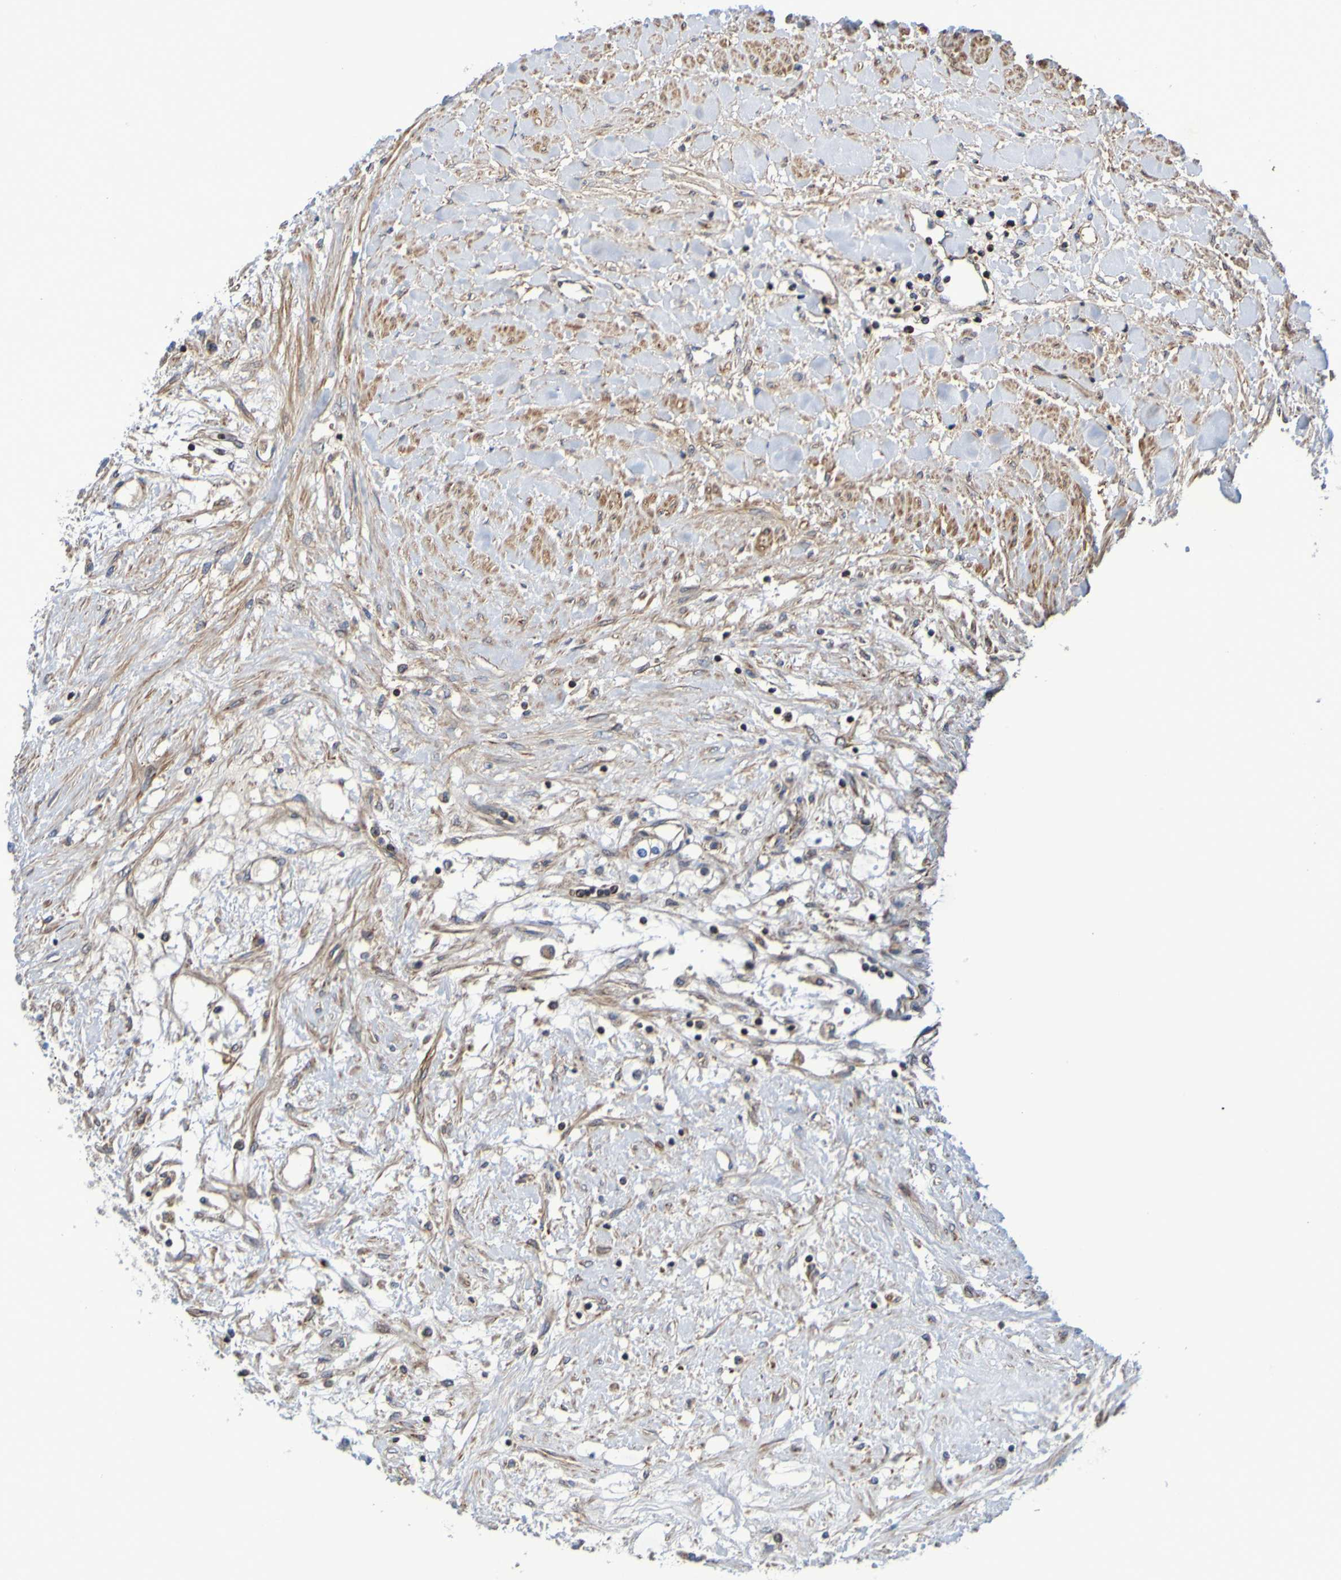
{"staining": {"intensity": "weak", "quantity": ">75%", "location": "cytoplasmic/membranous"}, "tissue": "renal cancer", "cell_type": "Tumor cells", "image_type": "cancer", "snomed": [{"axis": "morphology", "description": "Adenocarcinoma, NOS"}, {"axis": "topography", "description": "Kidney"}], "caption": "Immunohistochemical staining of renal cancer reveals low levels of weak cytoplasmic/membranous protein expression in approximately >75% of tumor cells. The staining was performed using DAB (3,3'-diaminobenzidine), with brown indicating positive protein expression. Nuclei are stained blue with hematoxylin.", "gene": "CCDC51", "patient": {"sex": "male", "age": 68}}